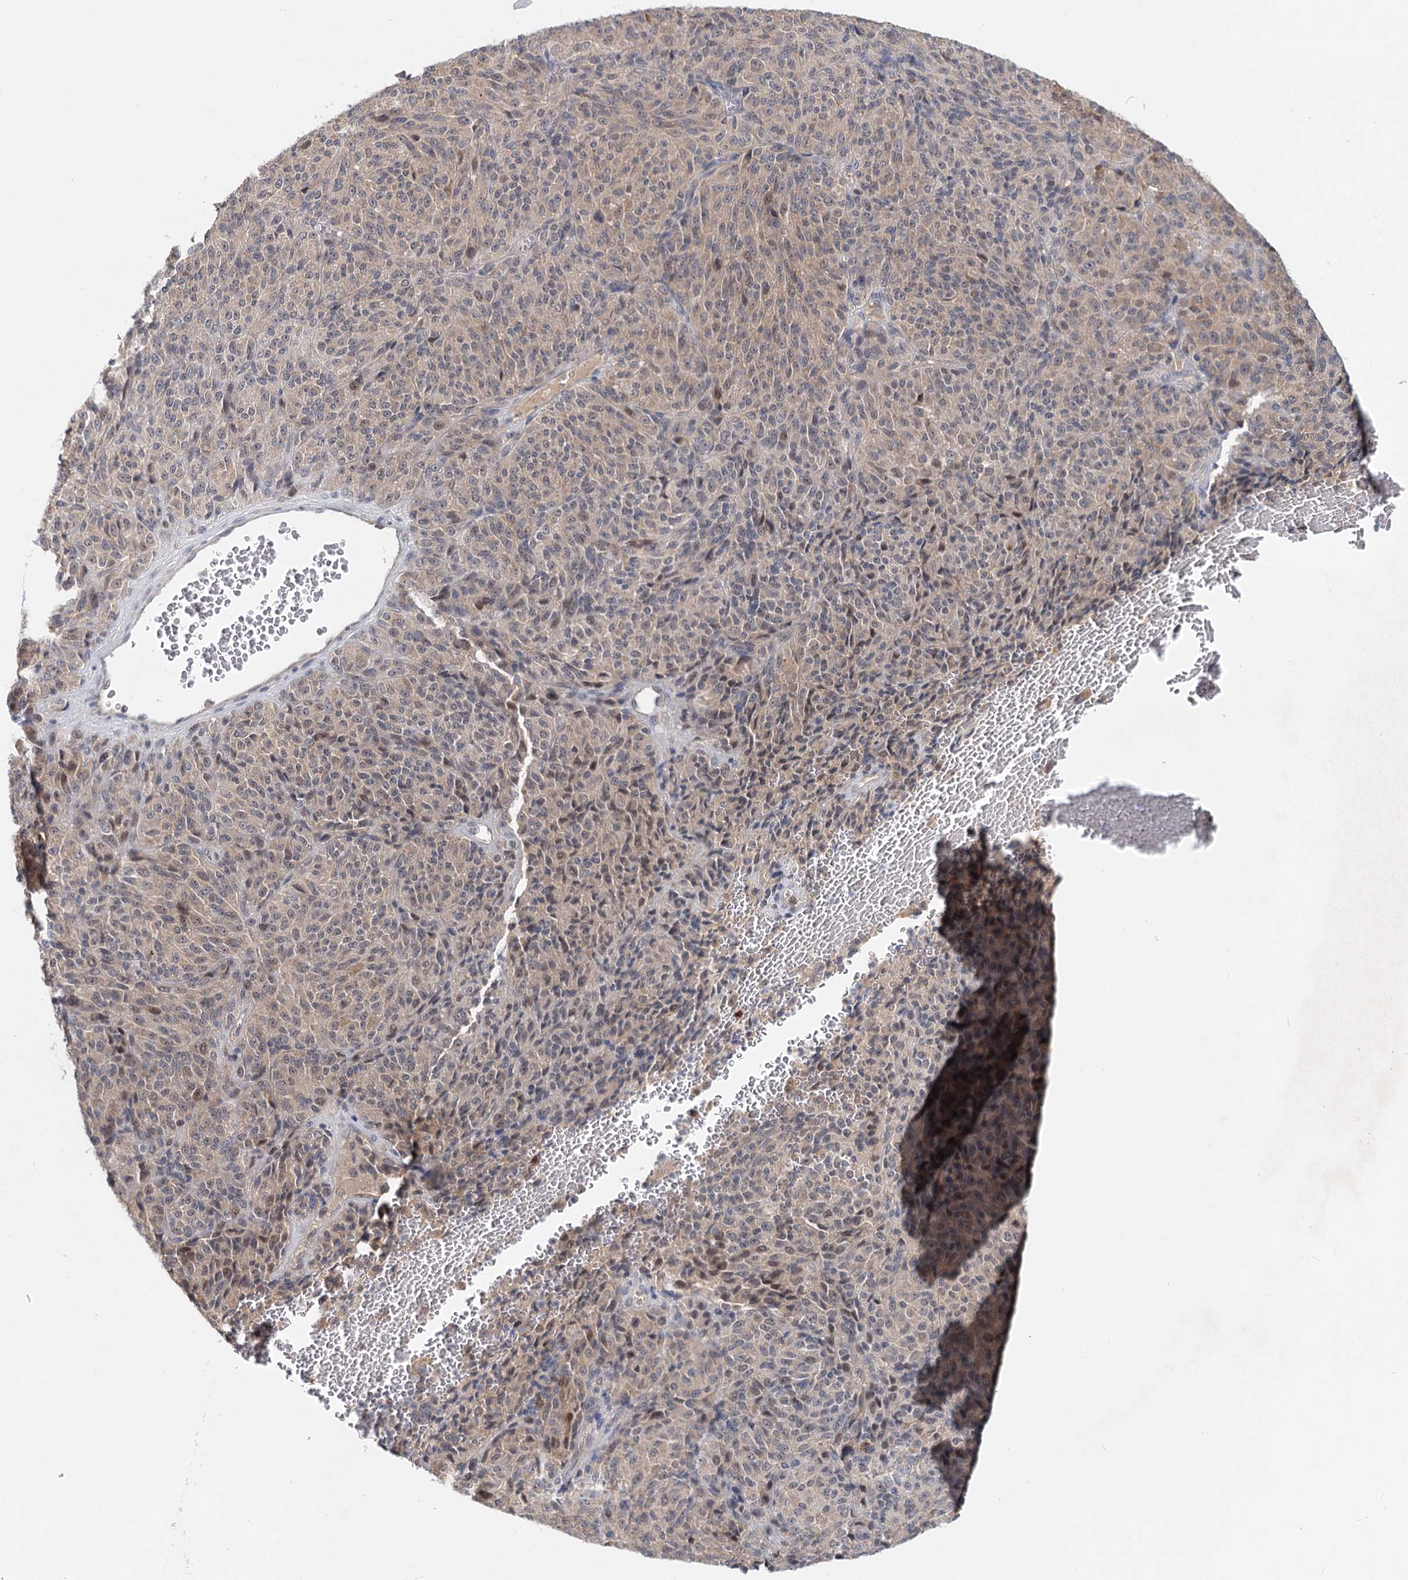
{"staining": {"intensity": "weak", "quantity": "<25%", "location": "cytoplasmic/membranous,nuclear"}, "tissue": "melanoma", "cell_type": "Tumor cells", "image_type": "cancer", "snomed": [{"axis": "morphology", "description": "Malignant melanoma, Metastatic site"}, {"axis": "topography", "description": "Brain"}], "caption": "IHC of malignant melanoma (metastatic site) demonstrates no staining in tumor cells.", "gene": "AP3B1", "patient": {"sex": "female", "age": 56}}